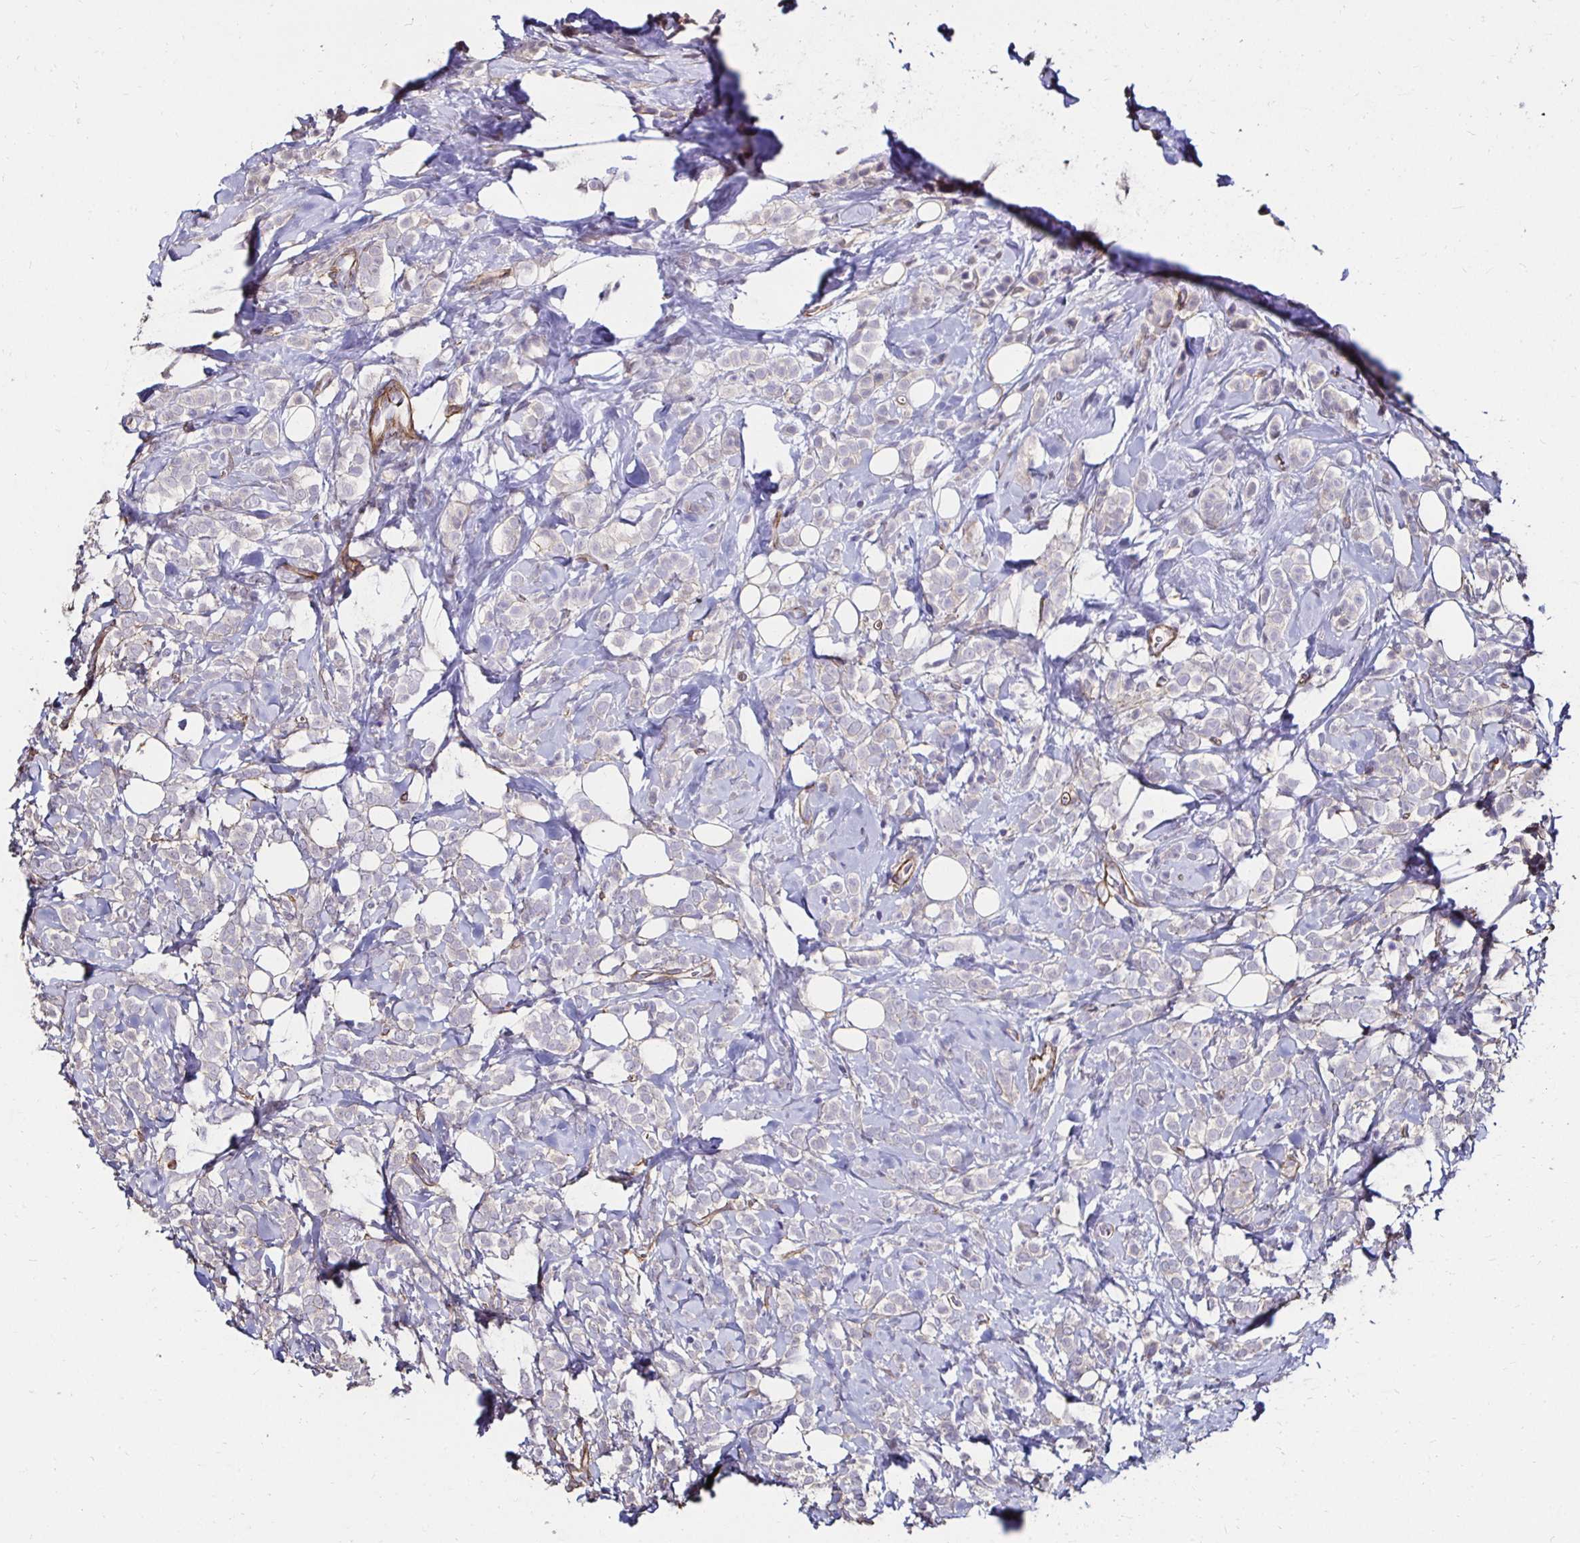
{"staining": {"intensity": "negative", "quantity": "none", "location": "none"}, "tissue": "breast cancer", "cell_type": "Tumor cells", "image_type": "cancer", "snomed": [{"axis": "morphology", "description": "Lobular carcinoma"}, {"axis": "topography", "description": "Breast"}], "caption": "IHC image of neoplastic tissue: breast lobular carcinoma stained with DAB (3,3'-diaminobenzidine) shows no significant protein staining in tumor cells.", "gene": "ITGB1", "patient": {"sex": "female", "age": 49}}